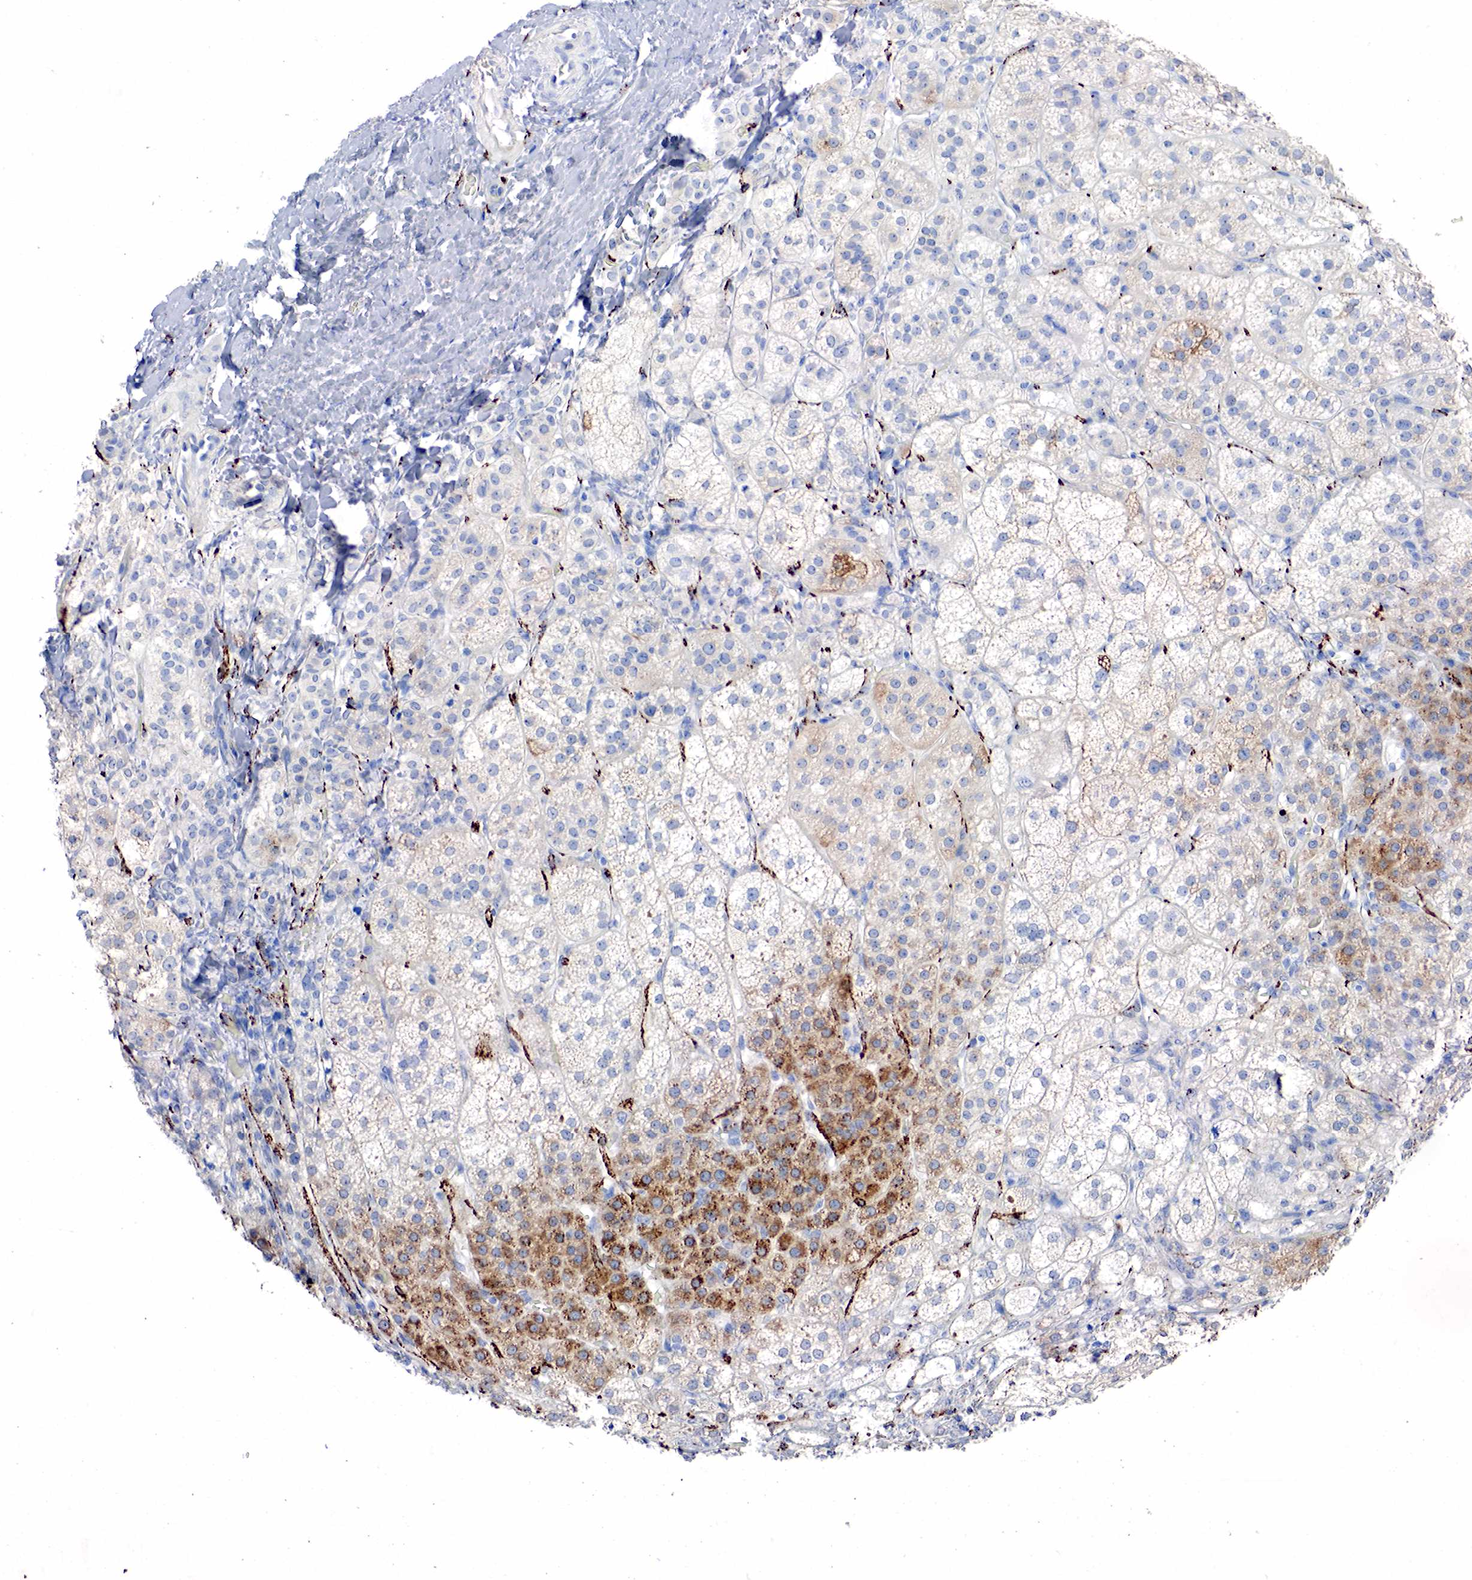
{"staining": {"intensity": "moderate", "quantity": ">75%", "location": "cytoplasmic/membranous"}, "tissue": "adrenal gland", "cell_type": "Glandular cells", "image_type": "normal", "snomed": [{"axis": "morphology", "description": "Normal tissue, NOS"}, {"axis": "topography", "description": "Adrenal gland"}], "caption": "Immunohistochemistry (IHC) micrograph of normal human adrenal gland stained for a protein (brown), which exhibits medium levels of moderate cytoplasmic/membranous staining in approximately >75% of glandular cells.", "gene": "SYP", "patient": {"sex": "female", "age": 60}}